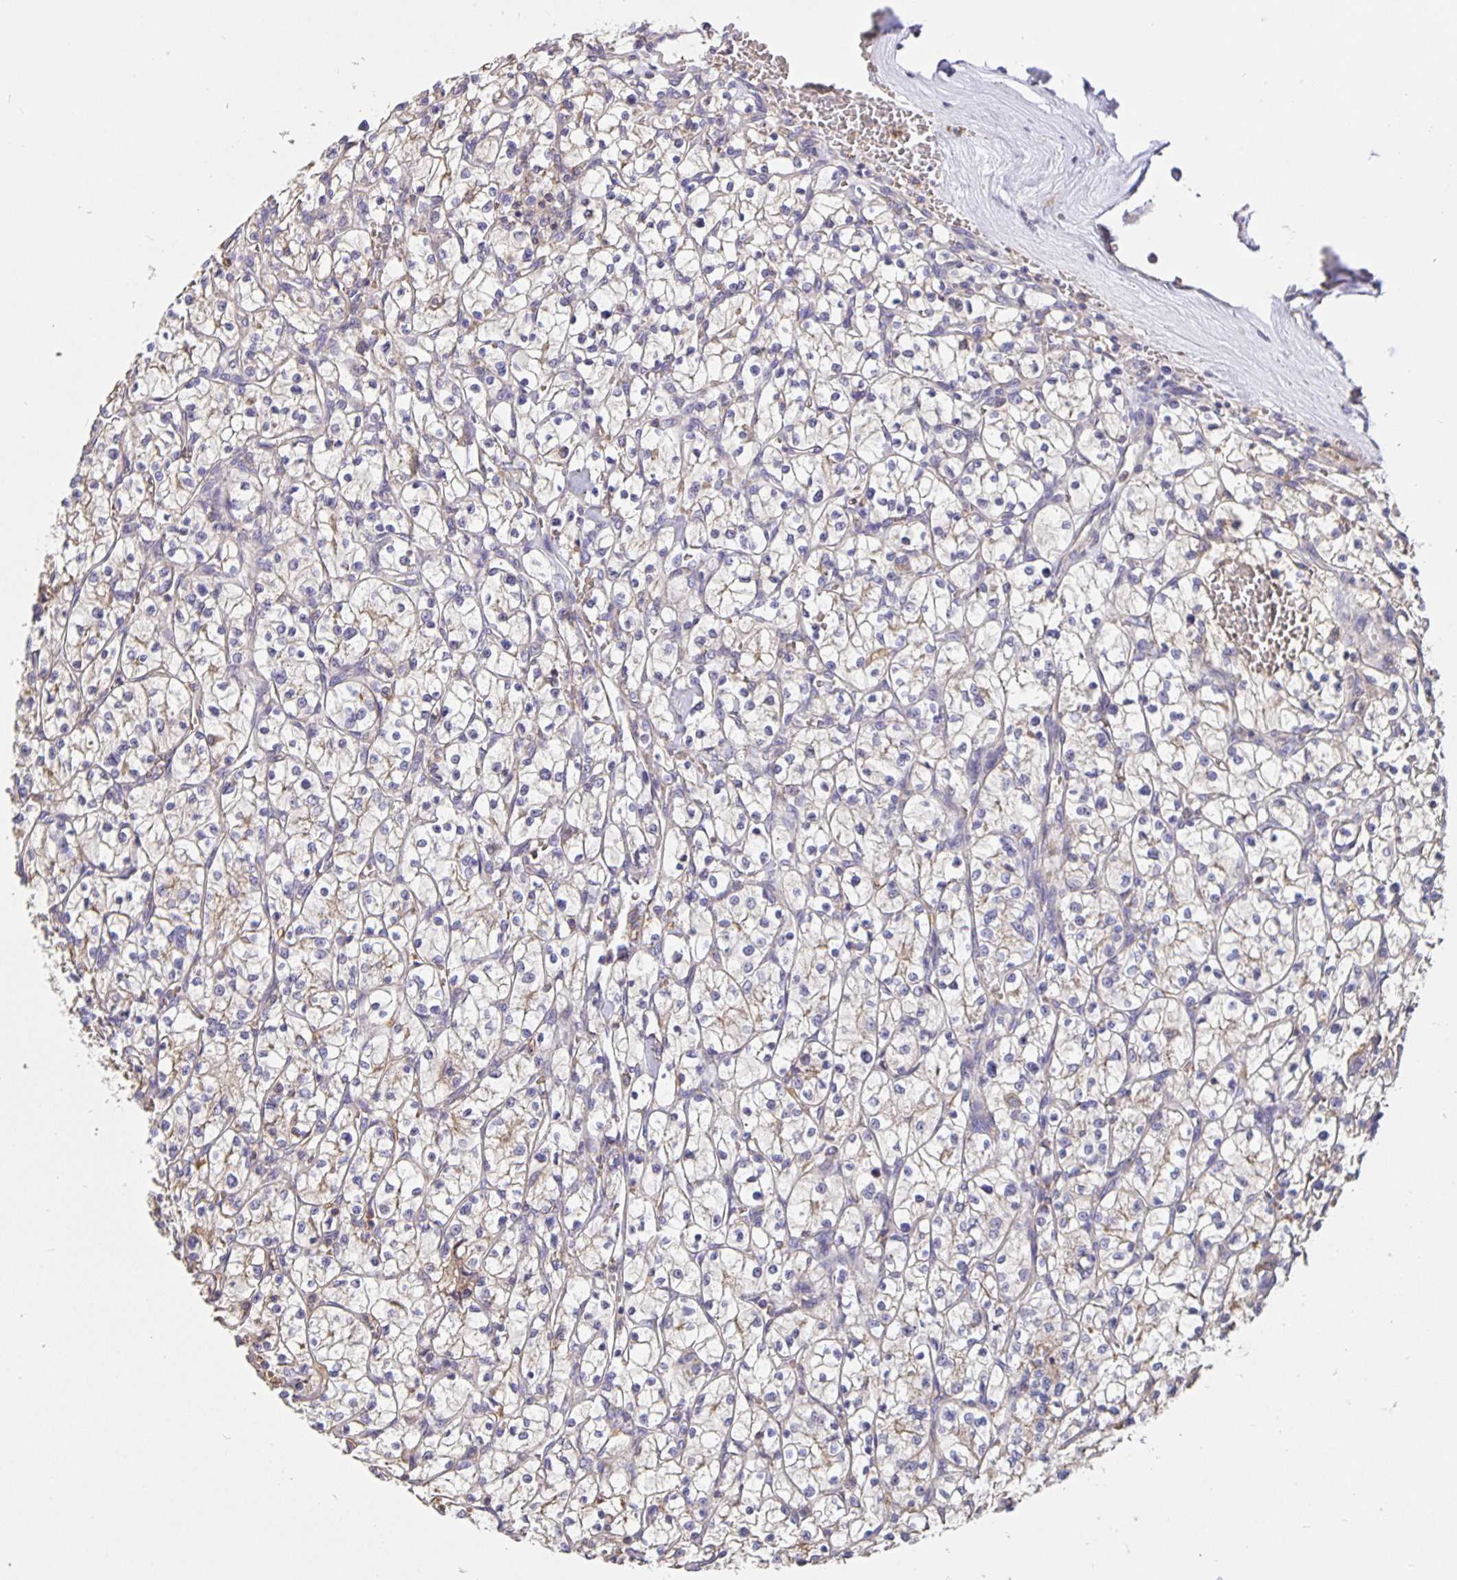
{"staining": {"intensity": "negative", "quantity": "none", "location": "none"}, "tissue": "renal cancer", "cell_type": "Tumor cells", "image_type": "cancer", "snomed": [{"axis": "morphology", "description": "Adenocarcinoma, NOS"}, {"axis": "topography", "description": "Kidney"}], "caption": "Immunohistochemistry of adenocarcinoma (renal) reveals no expression in tumor cells.", "gene": "TMEM71", "patient": {"sex": "female", "age": 64}}